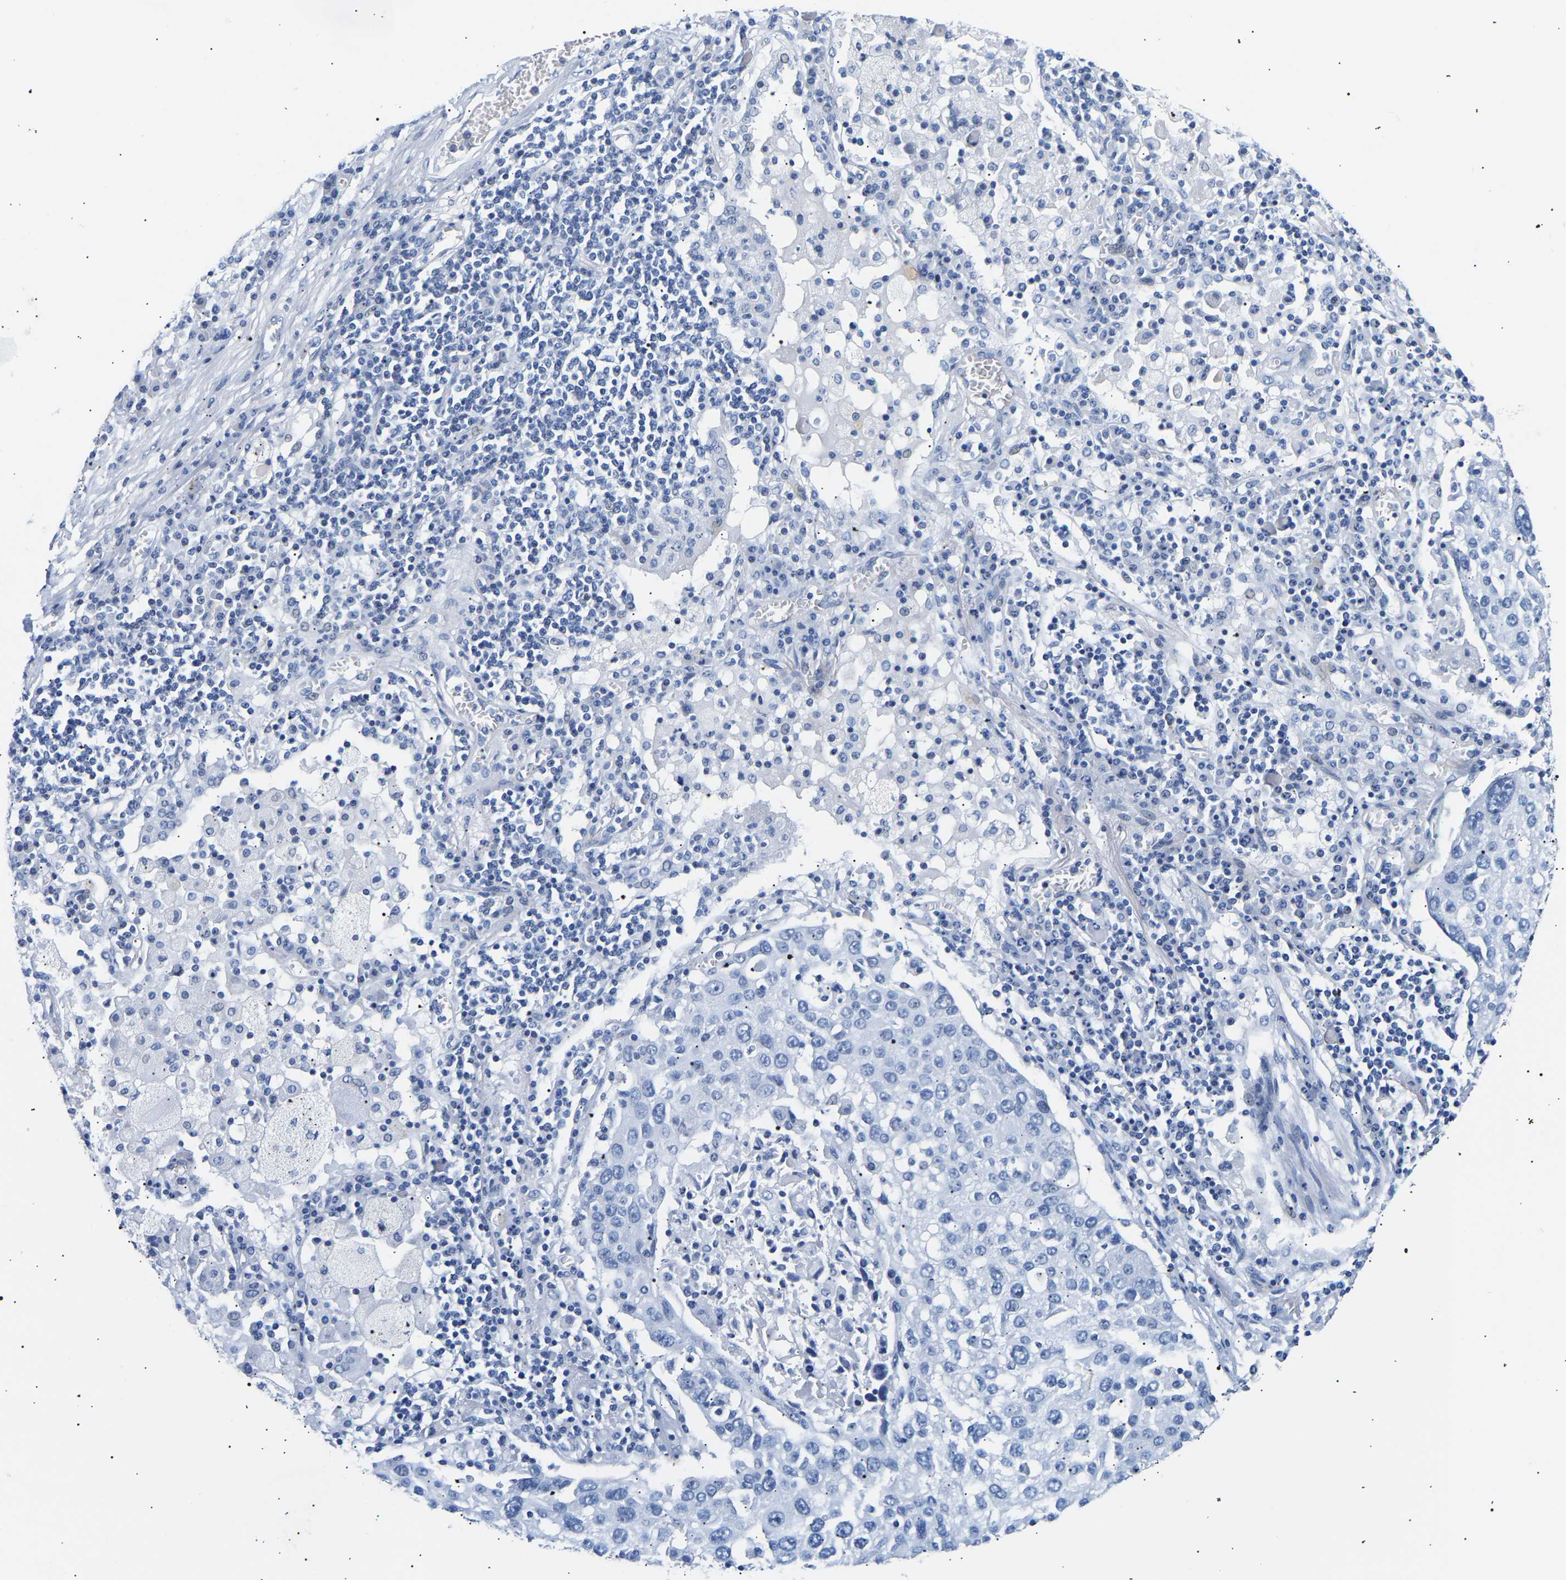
{"staining": {"intensity": "negative", "quantity": "none", "location": "none"}, "tissue": "lung cancer", "cell_type": "Tumor cells", "image_type": "cancer", "snomed": [{"axis": "morphology", "description": "Squamous cell carcinoma, NOS"}, {"axis": "topography", "description": "Lung"}], "caption": "Tumor cells show no significant expression in lung squamous cell carcinoma.", "gene": "SPINK2", "patient": {"sex": "male", "age": 65}}